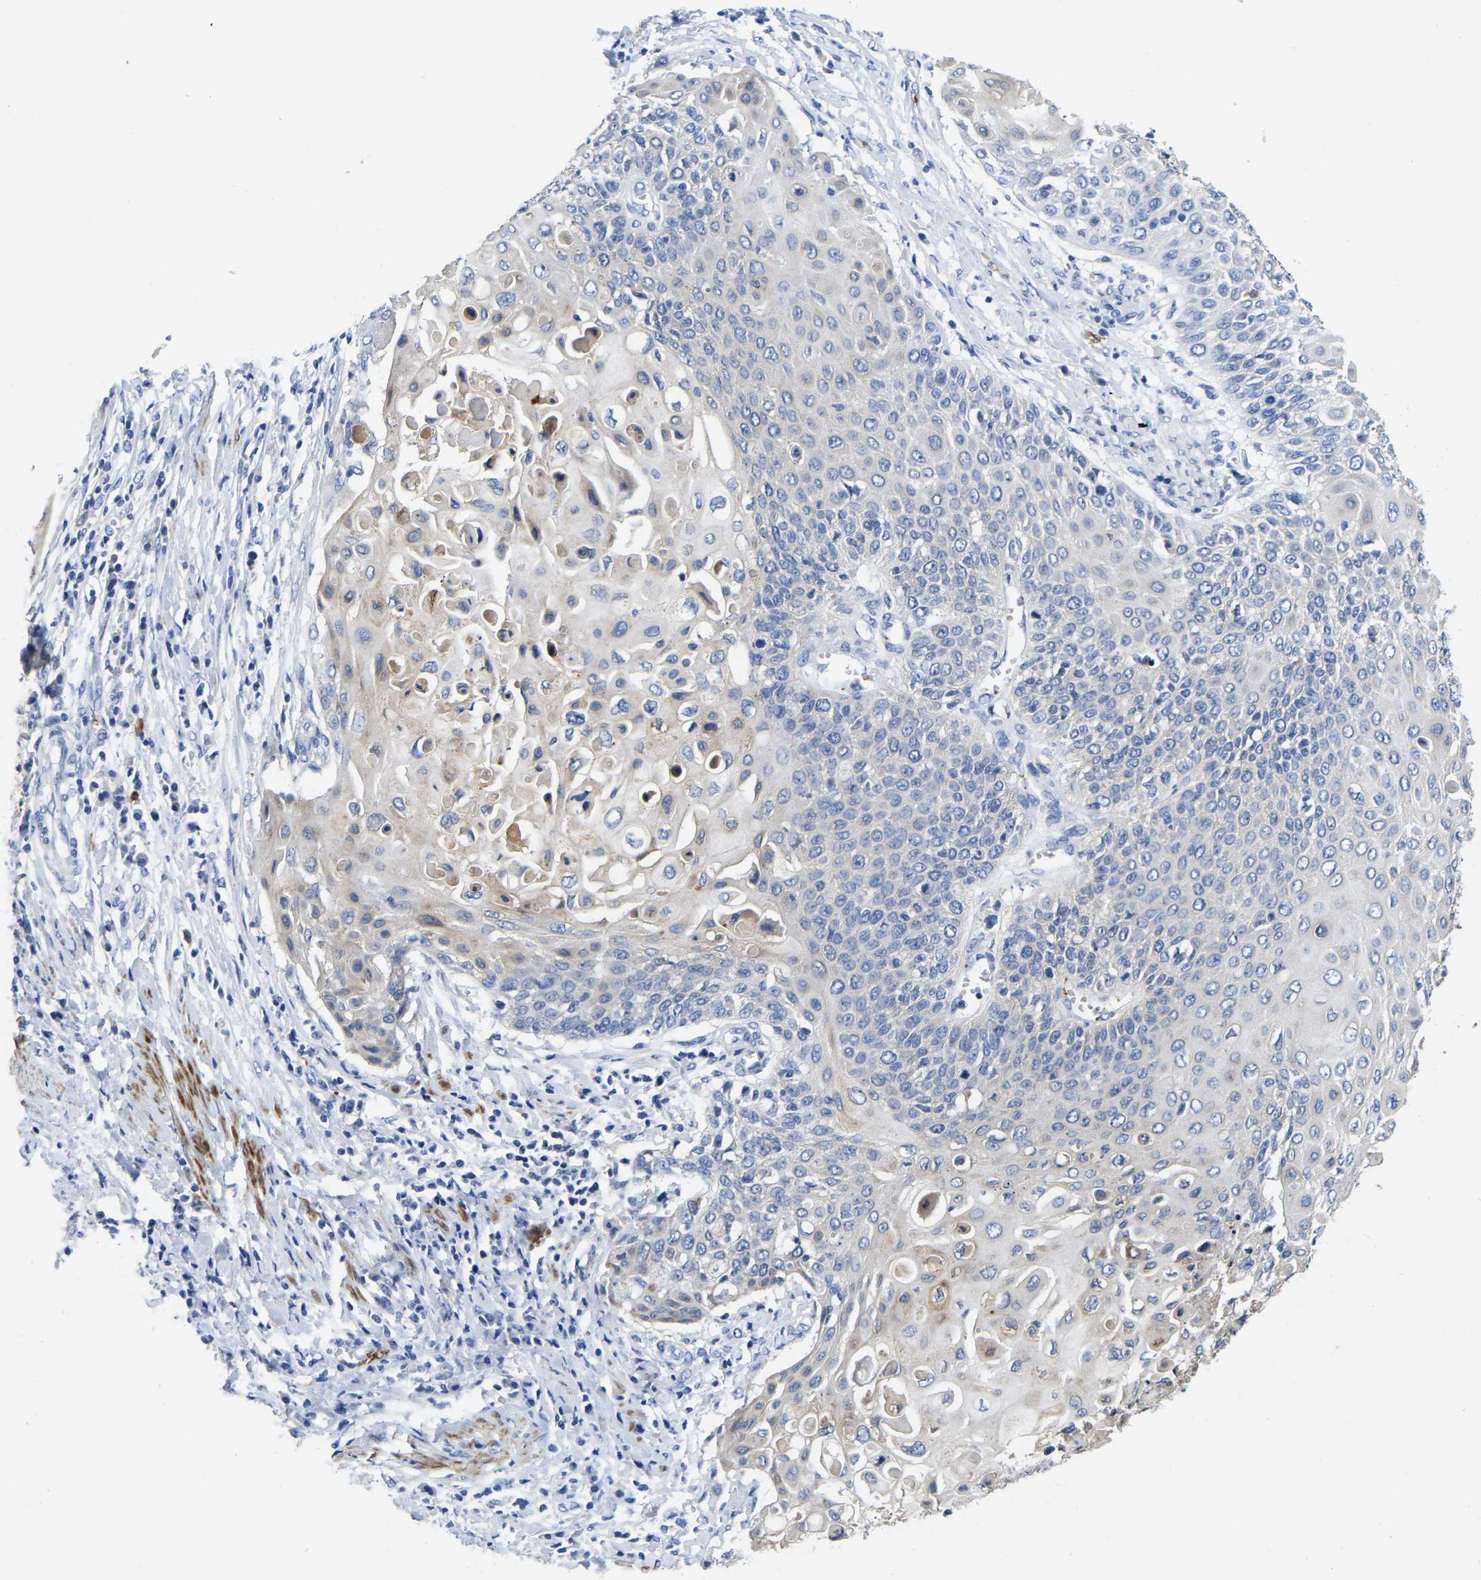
{"staining": {"intensity": "moderate", "quantity": "<25%", "location": "cytoplasmic/membranous"}, "tissue": "cervical cancer", "cell_type": "Tumor cells", "image_type": "cancer", "snomed": [{"axis": "morphology", "description": "Squamous cell carcinoma, NOS"}, {"axis": "topography", "description": "Cervix"}], "caption": "A micrograph showing moderate cytoplasmic/membranous positivity in approximately <25% of tumor cells in squamous cell carcinoma (cervical), as visualized by brown immunohistochemical staining.", "gene": "RAB27B", "patient": {"sex": "female", "age": 39}}